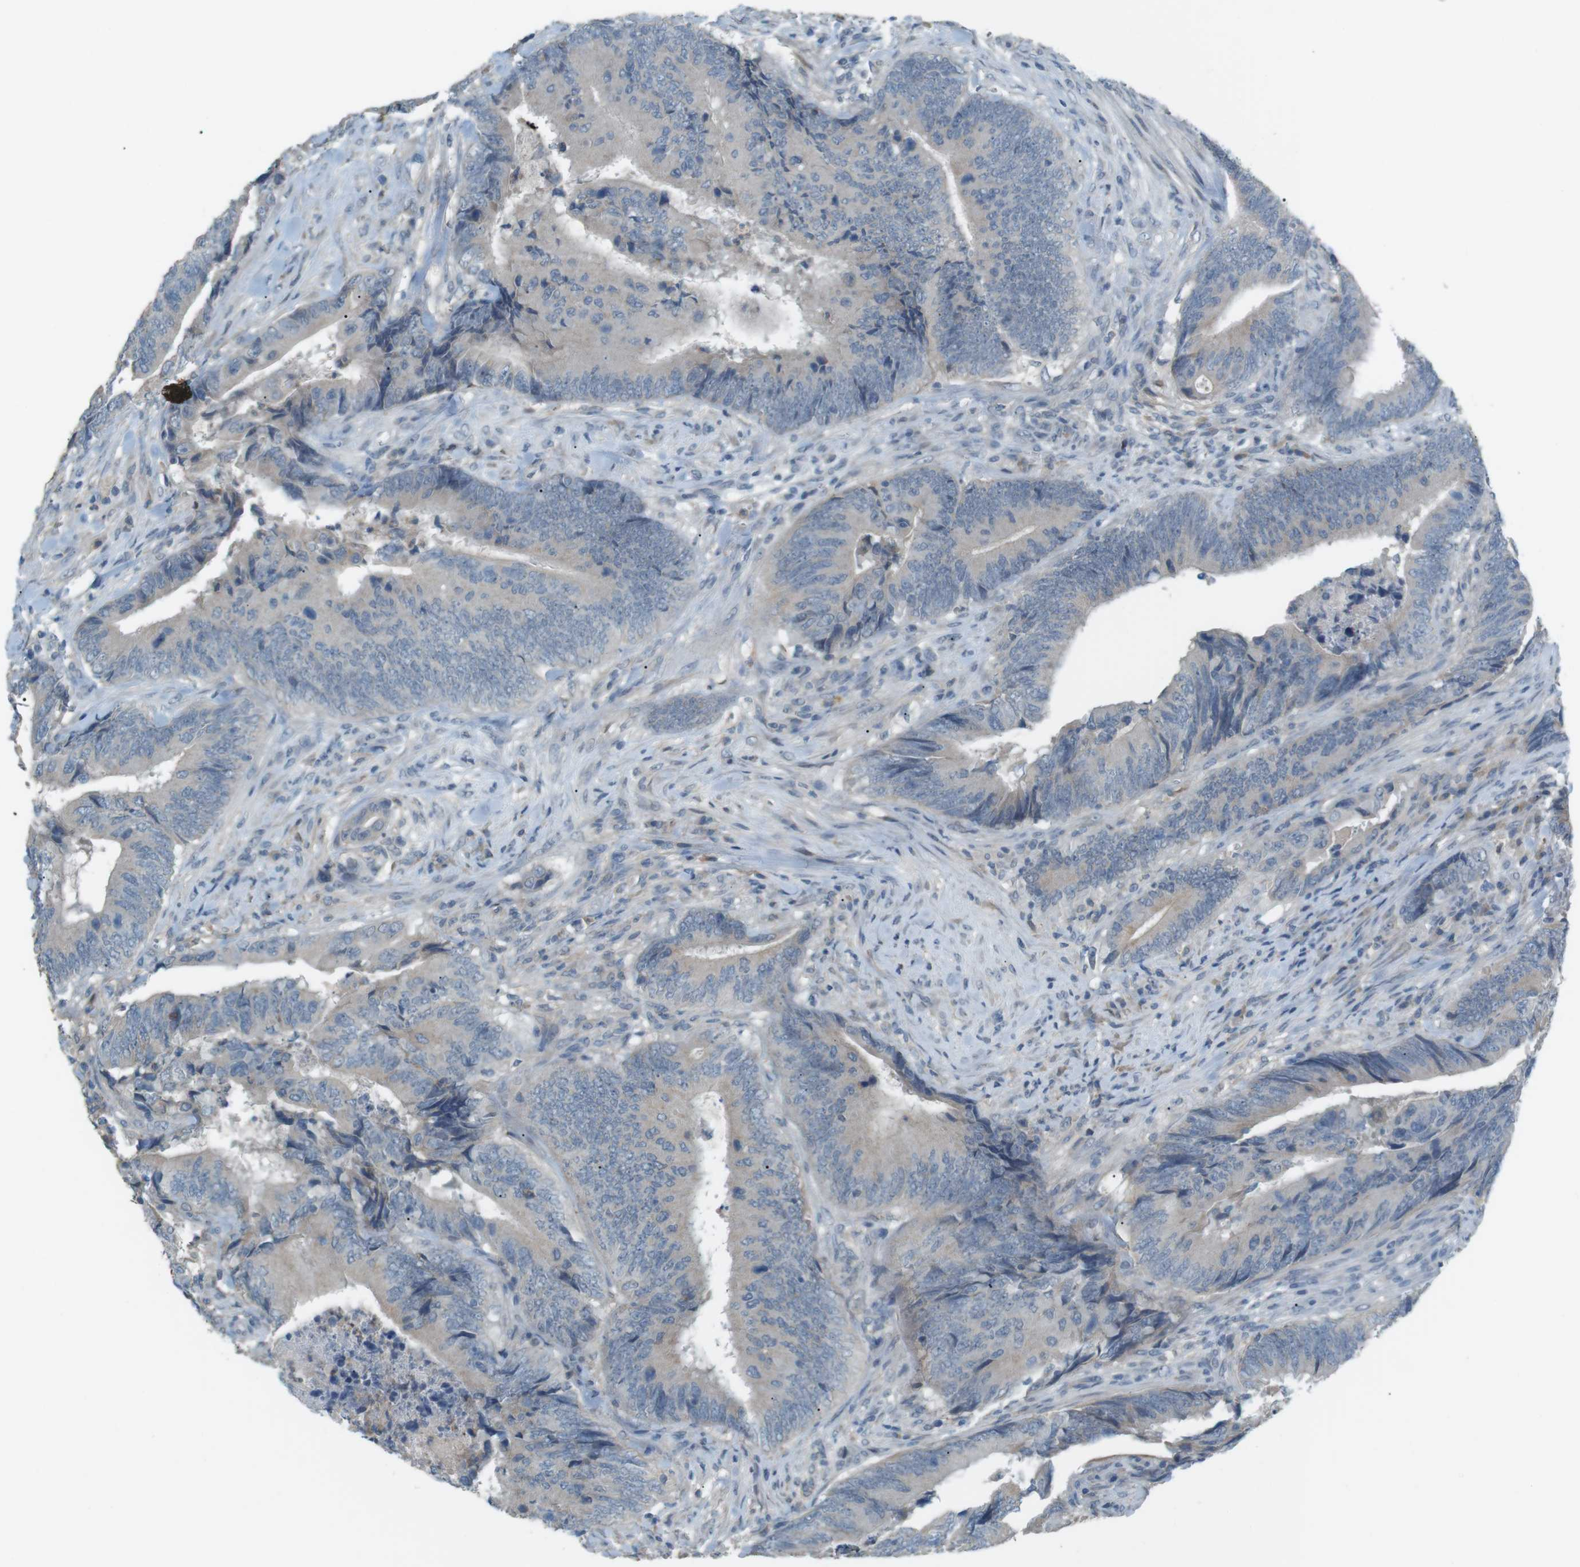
{"staining": {"intensity": "weak", "quantity": "<25%", "location": "cytoplasmic/membranous"}, "tissue": "colorectal cancer", "cell_type": "Tumor cells", "image_type": "cancer", "snomed": [{"axis": "morphology", "description": "Normal tissue, NOS"}, {"axis": "morphology", "description": "Adenocarcinoma, NOS"}, {"axis": "topography", "description": "Colon"}], "caption": "Immunohistochemistry (IHC) photomicrograph of human colorectal cancer stained for a protein (brown), which exhibits no staining in tumor cells.", "gene": "RTN3", "patient": {"sex": "male", "age": 56}}